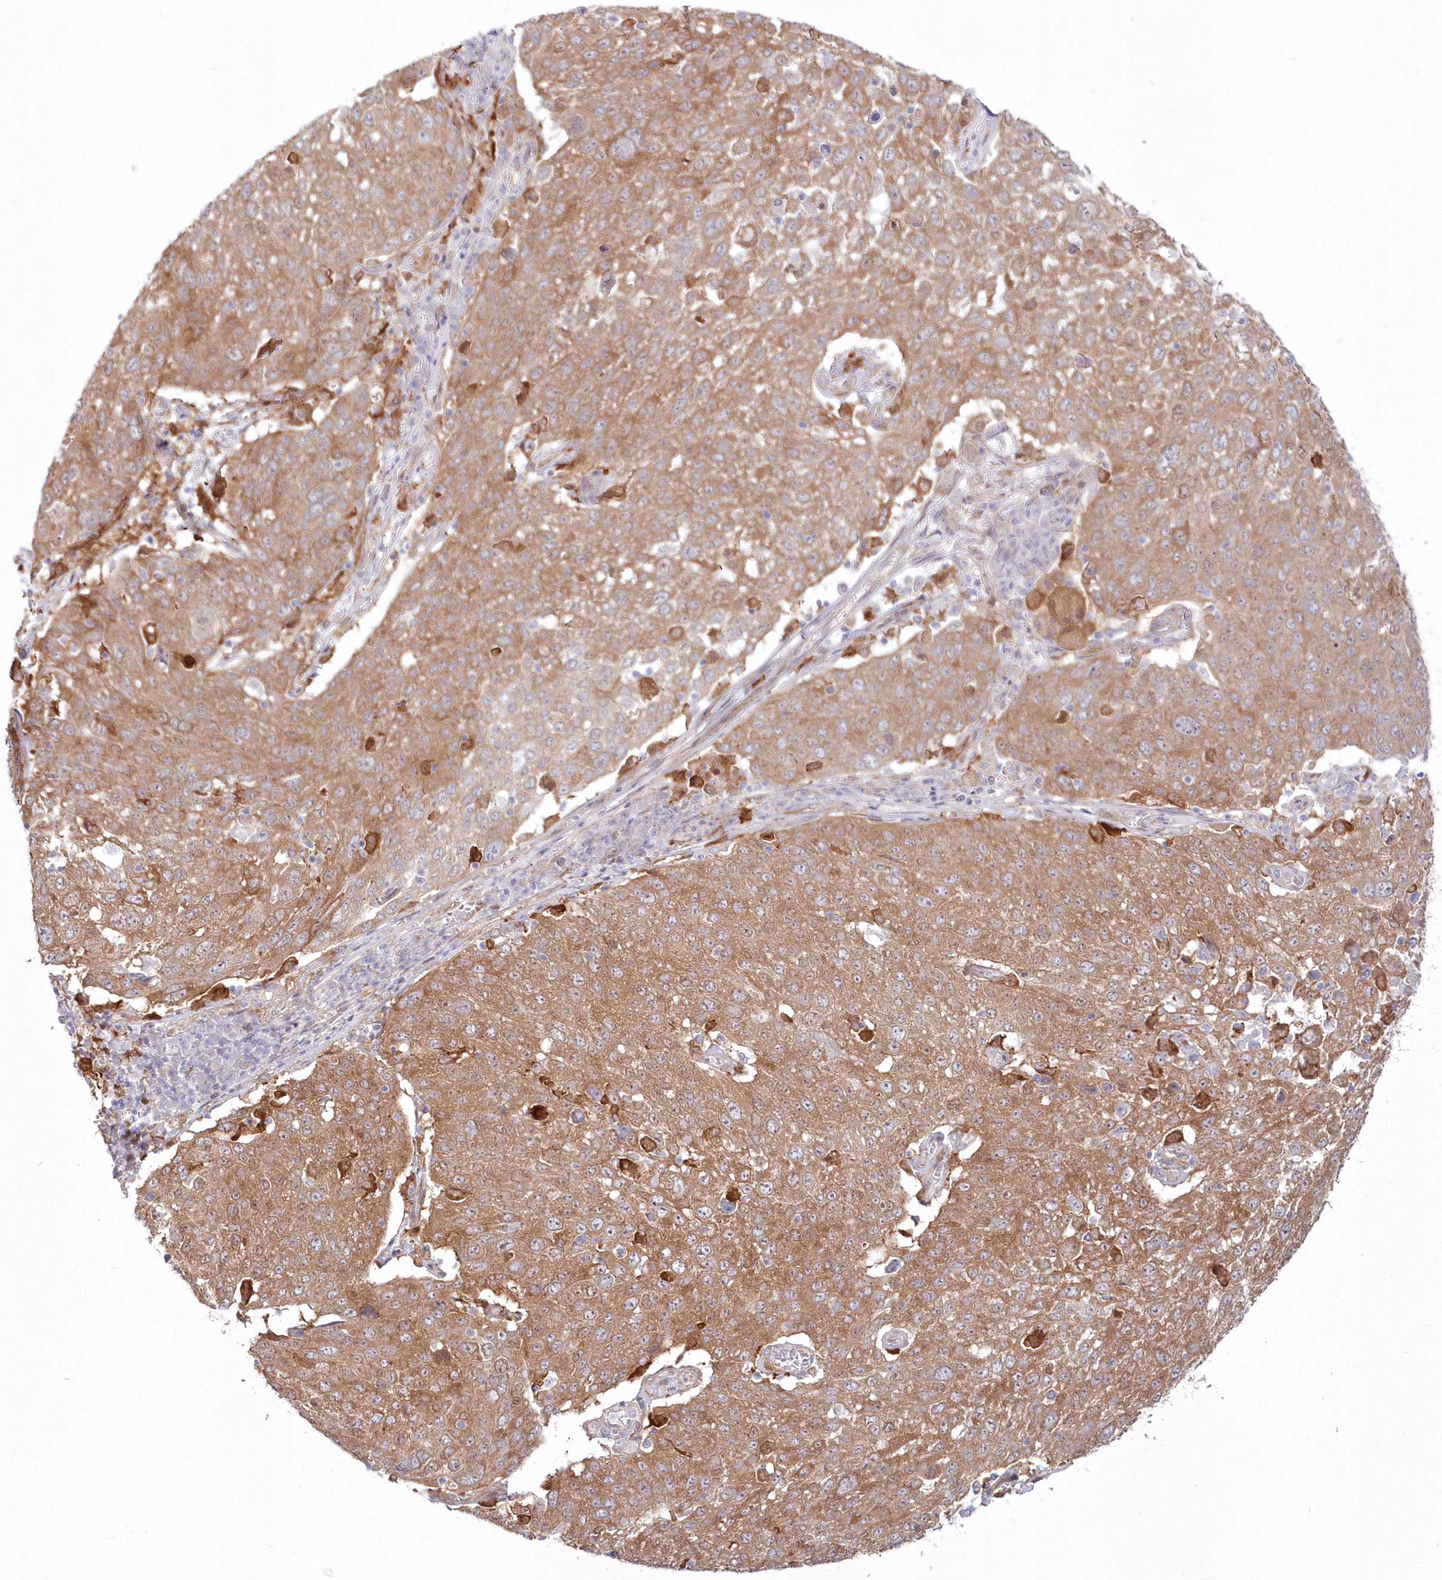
{"staining": {"intensity": "moderate", "quantity": ">75%", "location": "cytoplasmic/membranous"}, "tissue": "lung cancer", "cell_type": "Tumor cells", "image_type": "cancer", "snomed": [{"axis": "morphology", "description": "Squamous cell carcinoma, NOS"}, {"axis": "topography", "description": "Lung"}], "caption": "An image showing moderate cytoplasmic/membranous positivity in about >75% of tumor cells in lung squamous cell carcinoma, as visualized by brown immunohistochemical staining.", "gene": "SH3PXD2B", "patient": {"sex": "male", "age": 65}}